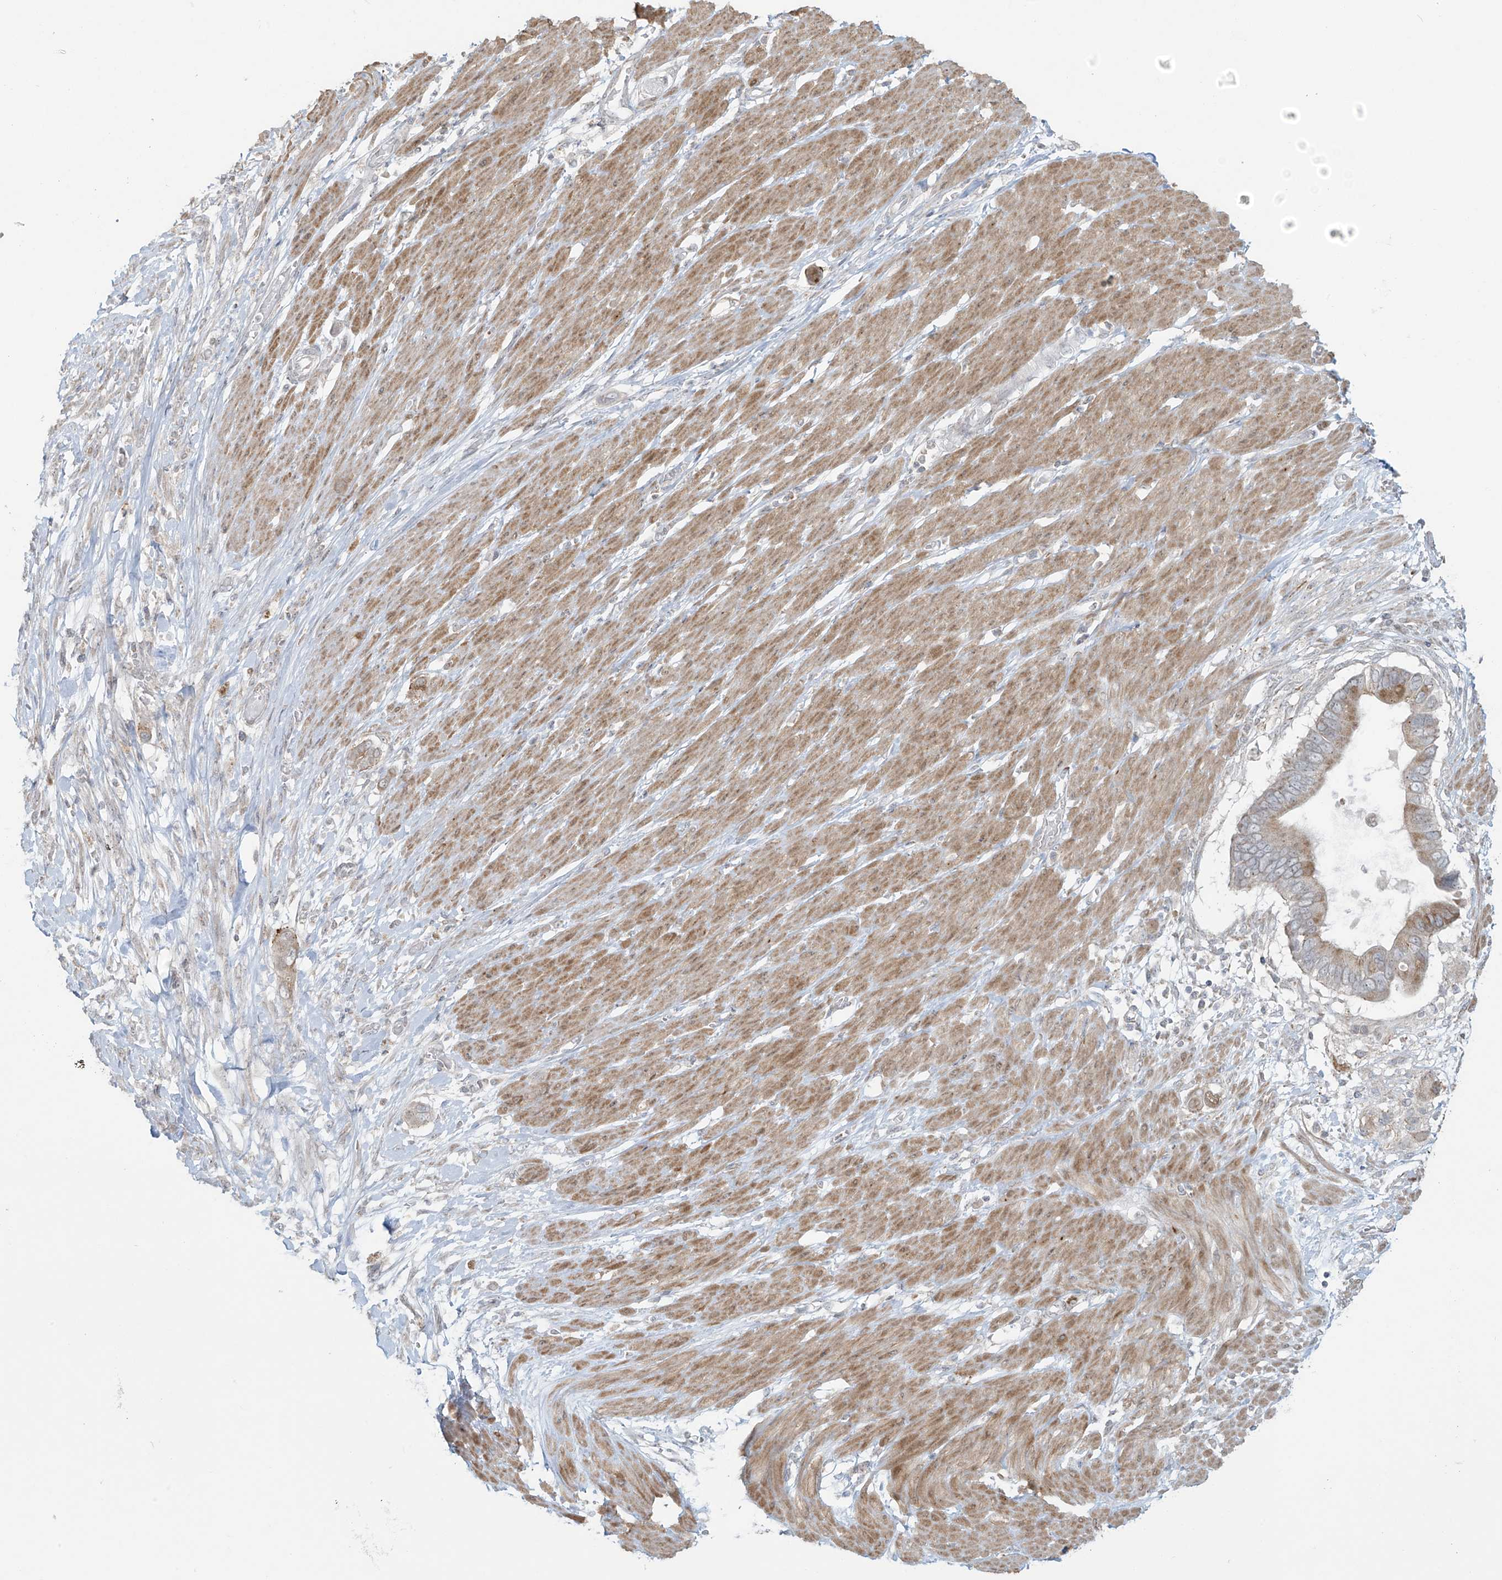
{"staining": {"intensity": "weak", "quantity": "<25%", "location": "cytoplasmic/membranous"}, "tissue": "pancreatic cancer", "cell_type": "Tumor cells", "image_type": "cancer", "snomed": [{"axis": "morphology", "description": "Adenocarcinoma, NOS"}, {"axis": "topography", "description": "Pancreas"}], "caption": "Immunohistochemistry (IHC) histopathology image of human pancreatic cancer stained for a protein (brown), which shows no expression in tumor cells.", "gene": "HDDC2", "patient": {"sex": "male", "age": 68}}